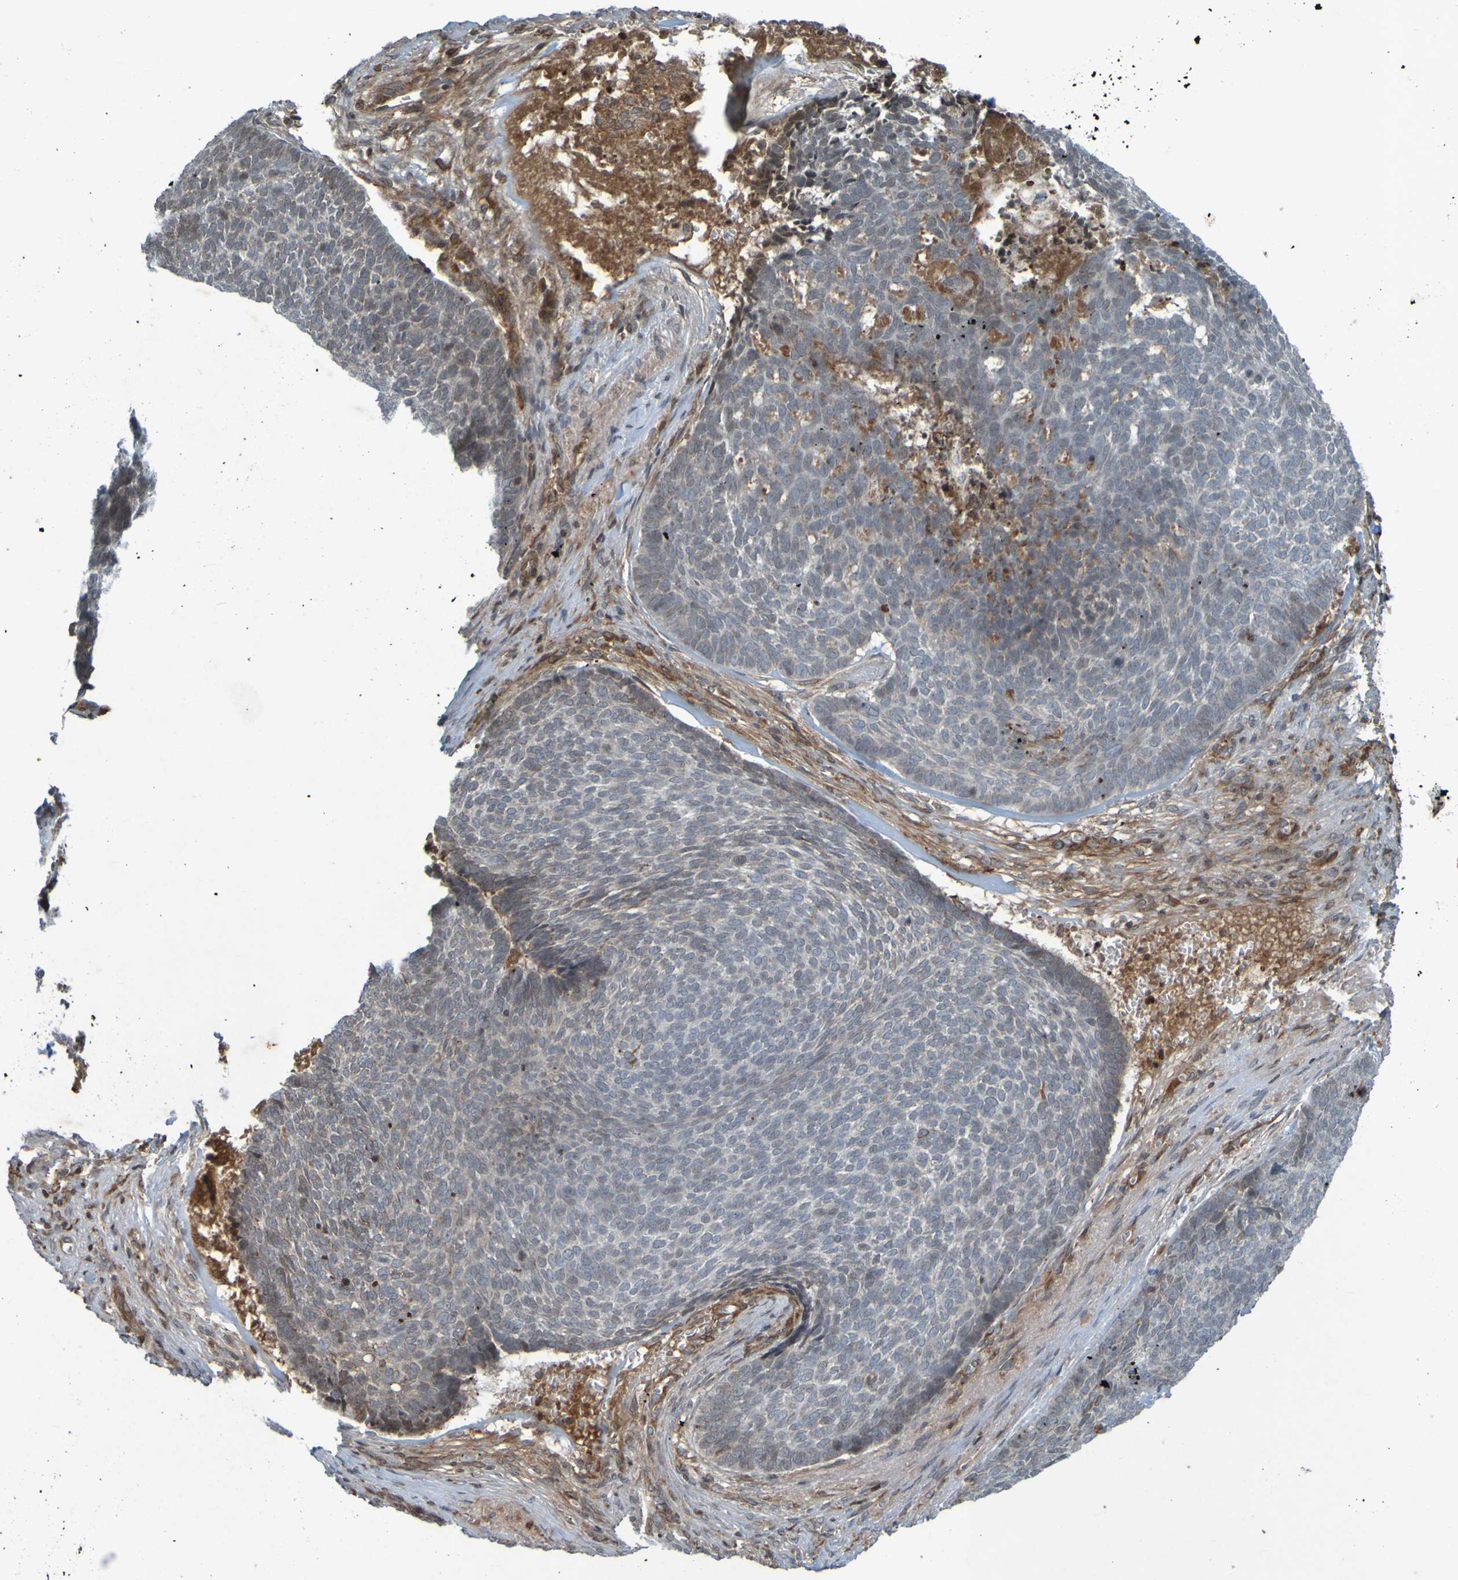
{"staining": {"intensity": "negative", "quantity": "none", "location": "none"}, "tissue": "skin cancer", "cell_type": "Tumor cells", "image_type": "cancer", "snomed": [{"axis": "morphology", "description": "Basal cell carcinoma"}, {"axis": "topography", "description": "Skin"}], "caption": "Tumor cells are negative for brown protein staining in basal cell carcinoma (skin).", "gene": "GUCY1A1", "patient": {"sex": "male", "age": 84}}